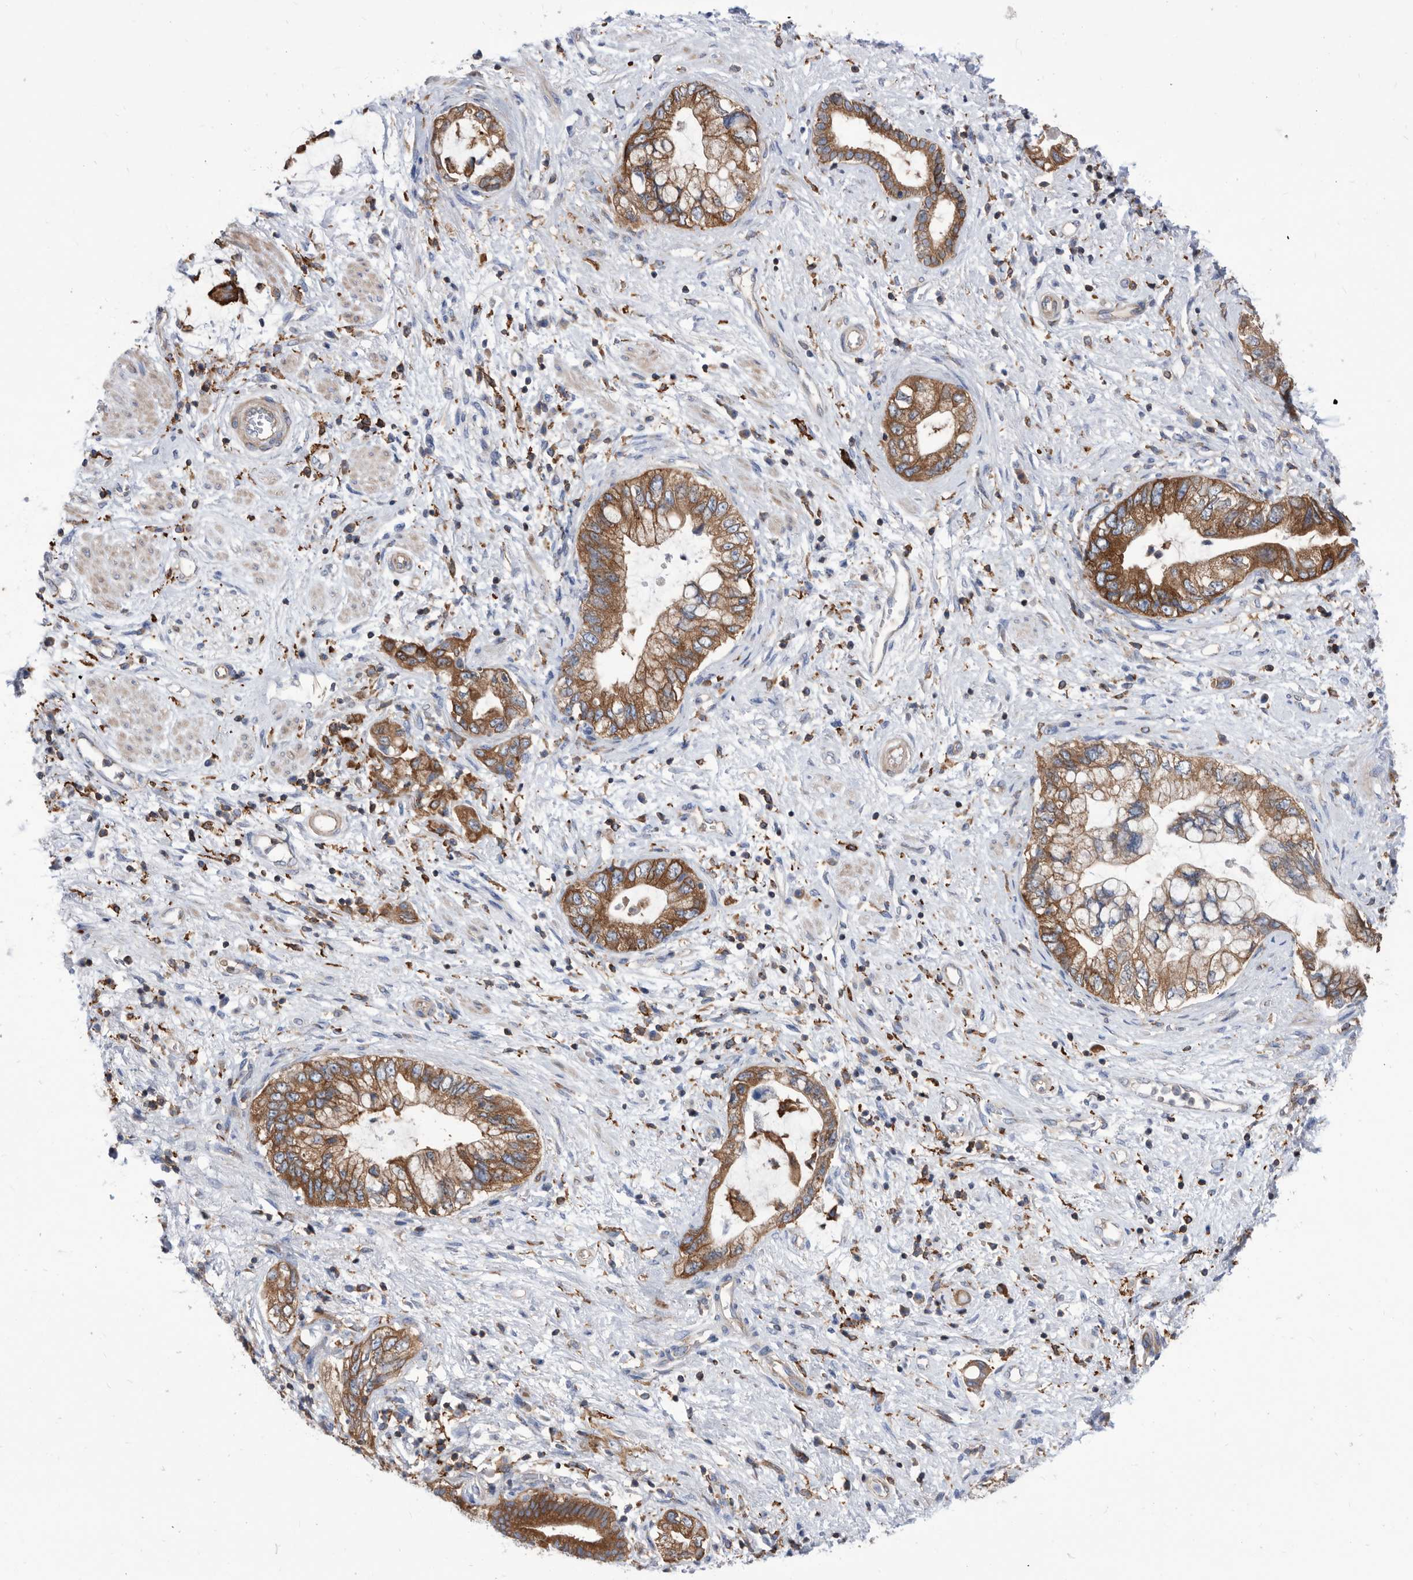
{"staining": {"intensity": "moderate", "quantity": ">75%", "location": "cytoplasmic/membranous"}, "tissue": "pancreatic cancer", "cell_type": "Tumor cells", "image_type": "cancer", "snomed": [{"axis": "morphology", "description": "Adenocarcinoma, NOS"}, {"axis": "topography", "description": "Pancreas"}], "caption": "Immunohistochemical staining of pancreatic adenocarcinoma demonstrates medium levels of moderate cytoplasmic/membranous protein expression in about >75% of tumor cells.", "gene": "SMG7", "patient": {"sex": "female", "age": 73}}